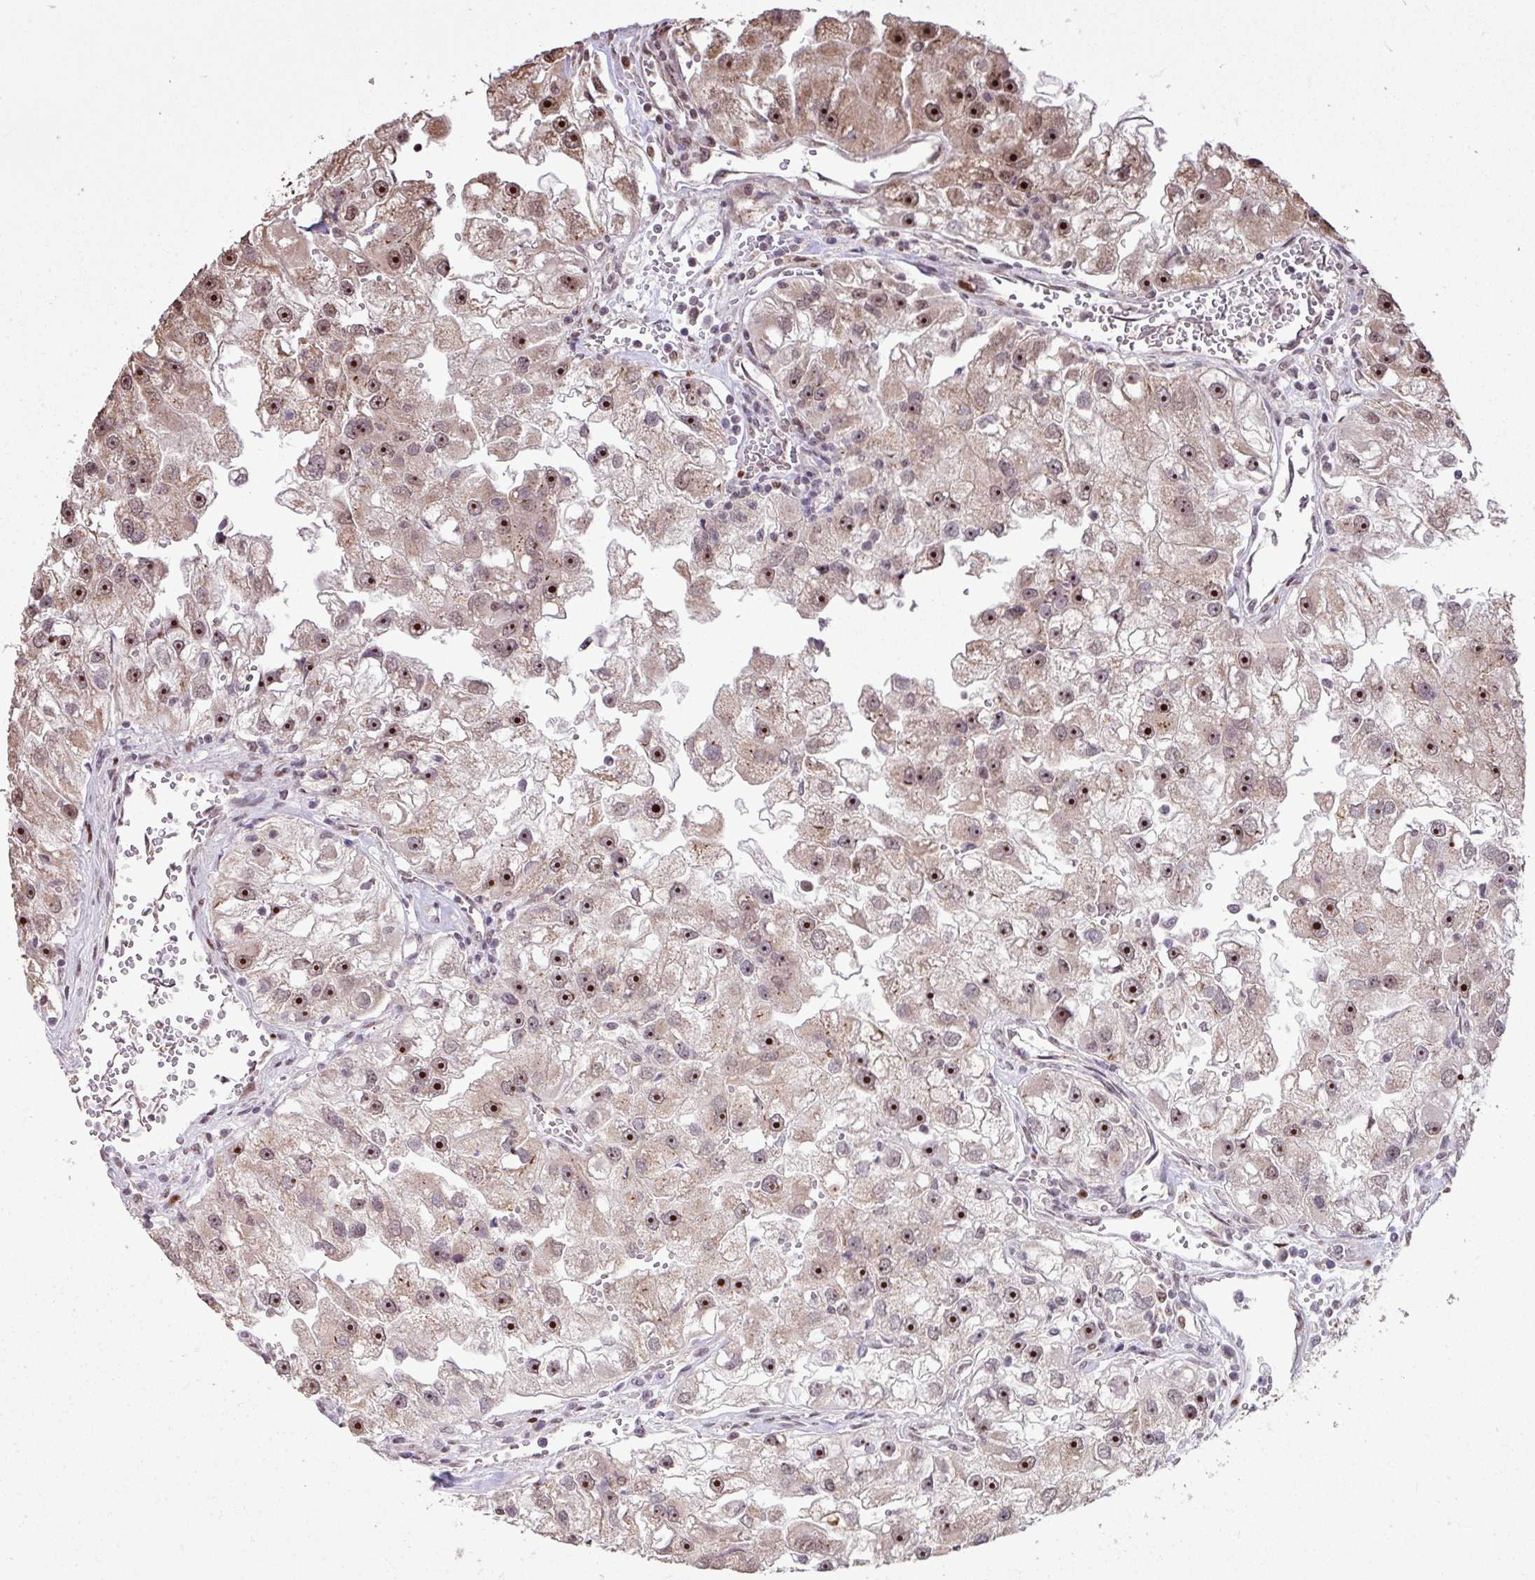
{"staining": {"intensity": "strong", "quantity": ">75%", "location": "nuclear"}, "tissue": "renal cancer", "cell_type": "Tumor cells", "image_type": "cancer", "snomed": [{"axis": "morphology", "description": "Adenocarcinoma, NOS"}, {"axis": "topography", "description": "Kidney"}], "caption": "Immunohistochemical staining of renal cancer (adenocarcinoma) demonstrates high levels of strong nuclear staining in approximately >75% of tumor cells.", "gene": "ZNF709", "patient": {"sex": "male", "age": 63}}